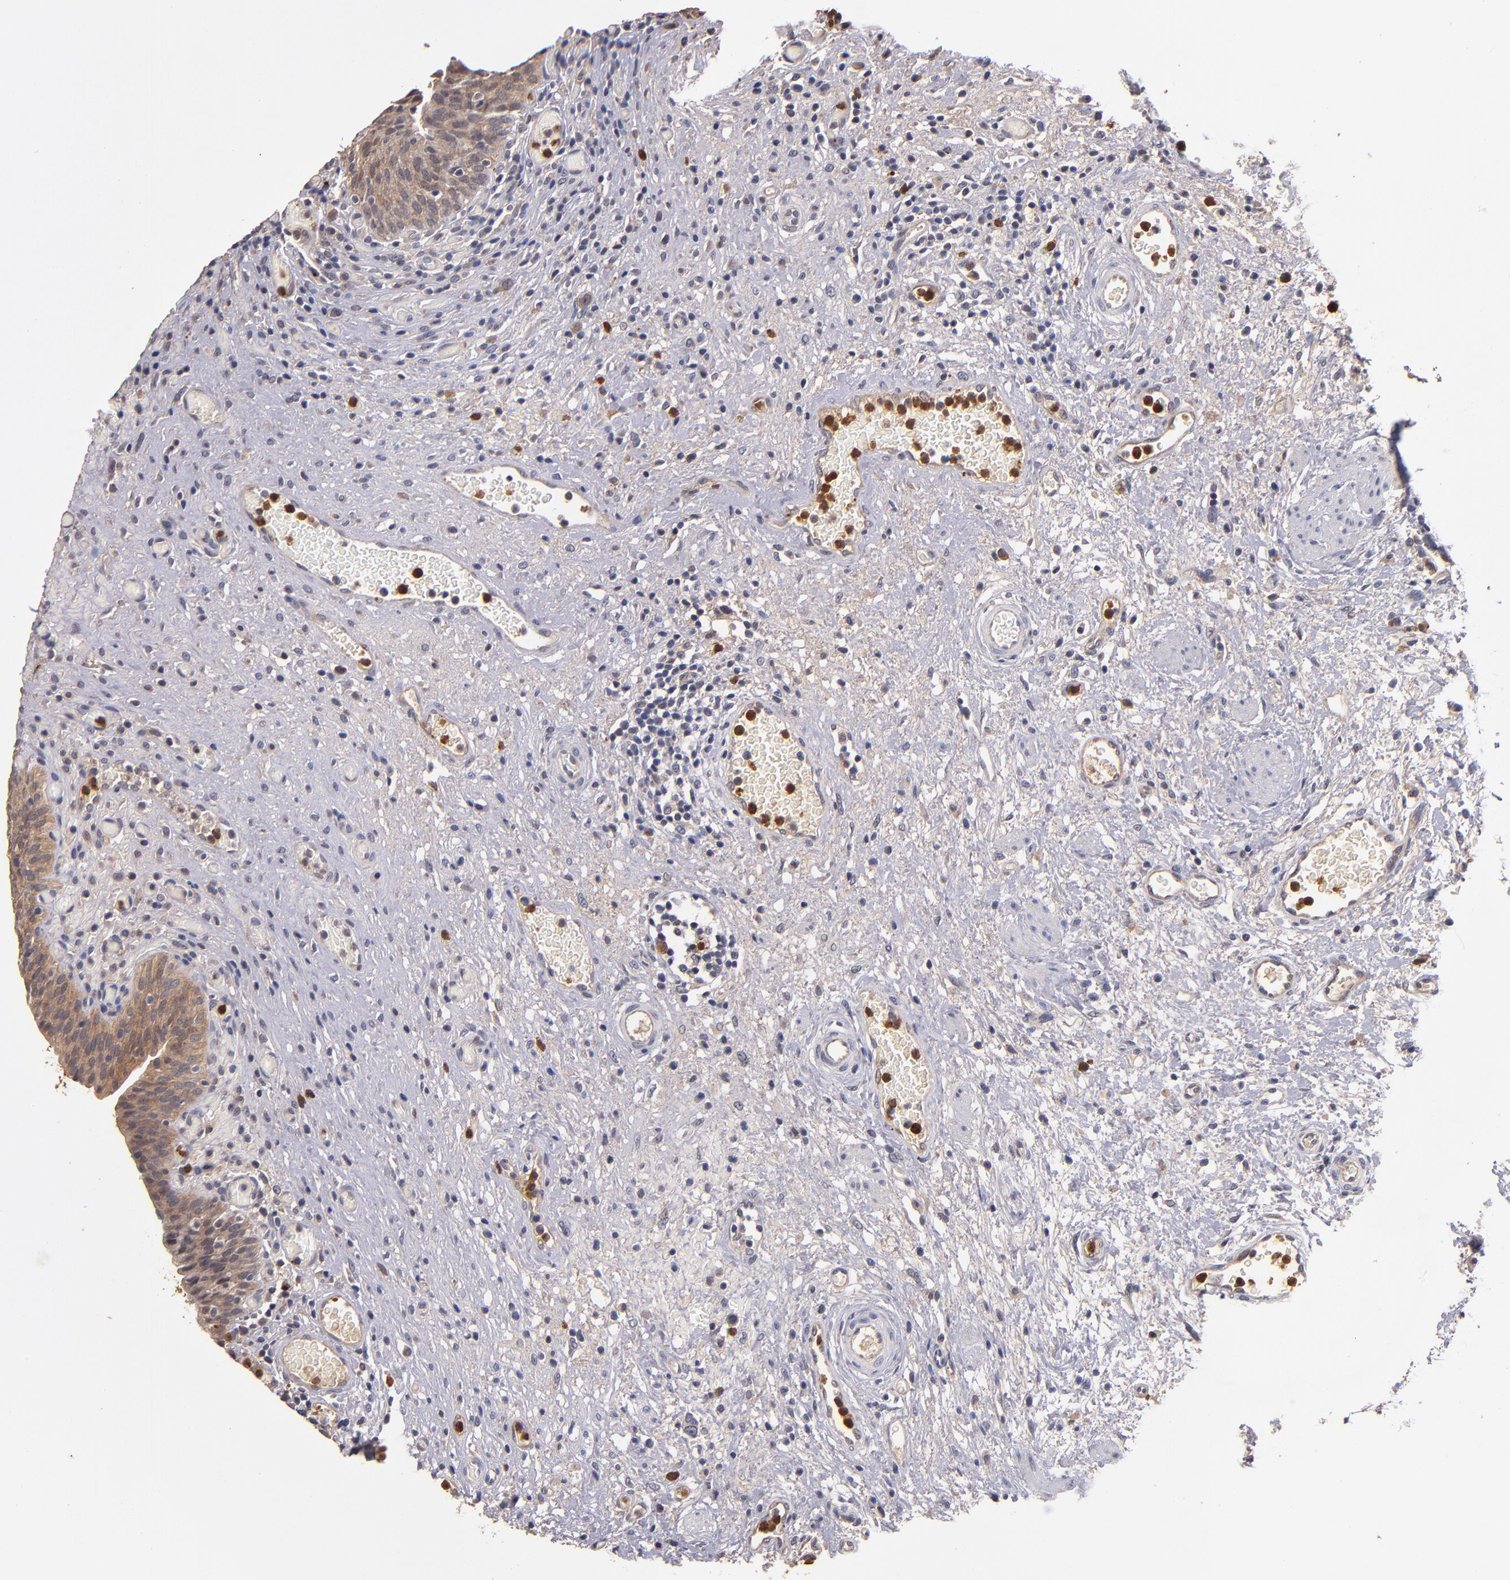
{"staining": {"intensity": "moderate", "quantity": ">75%", "location": "cytoplasmic/membranous"}, "tissue": "urinary bladder", "cell_type": "Urothelial cells", "image_type": "normal", "snomed": [{"axis": "morphology", "description": "Normal tissue, NOS"}, {"axis": "morphology", "description": "Urothelial carcinoma, High grade"}, {"axis": "topography", "description": "Urinary bladder"}], "caption": "Immunohistochemistry micrograph of benign urinary bladder: urinary bladder stained using immunohistochemistry (IHC) exhibits medium levels of moderate protein expression localized specifically in the cytoplasmic/membranous of urothelial cells, appearing as a cytoplasmic/membranous brown color.", "gene": "TTLL12", "patient": {"sex": "male", "age": 51}}